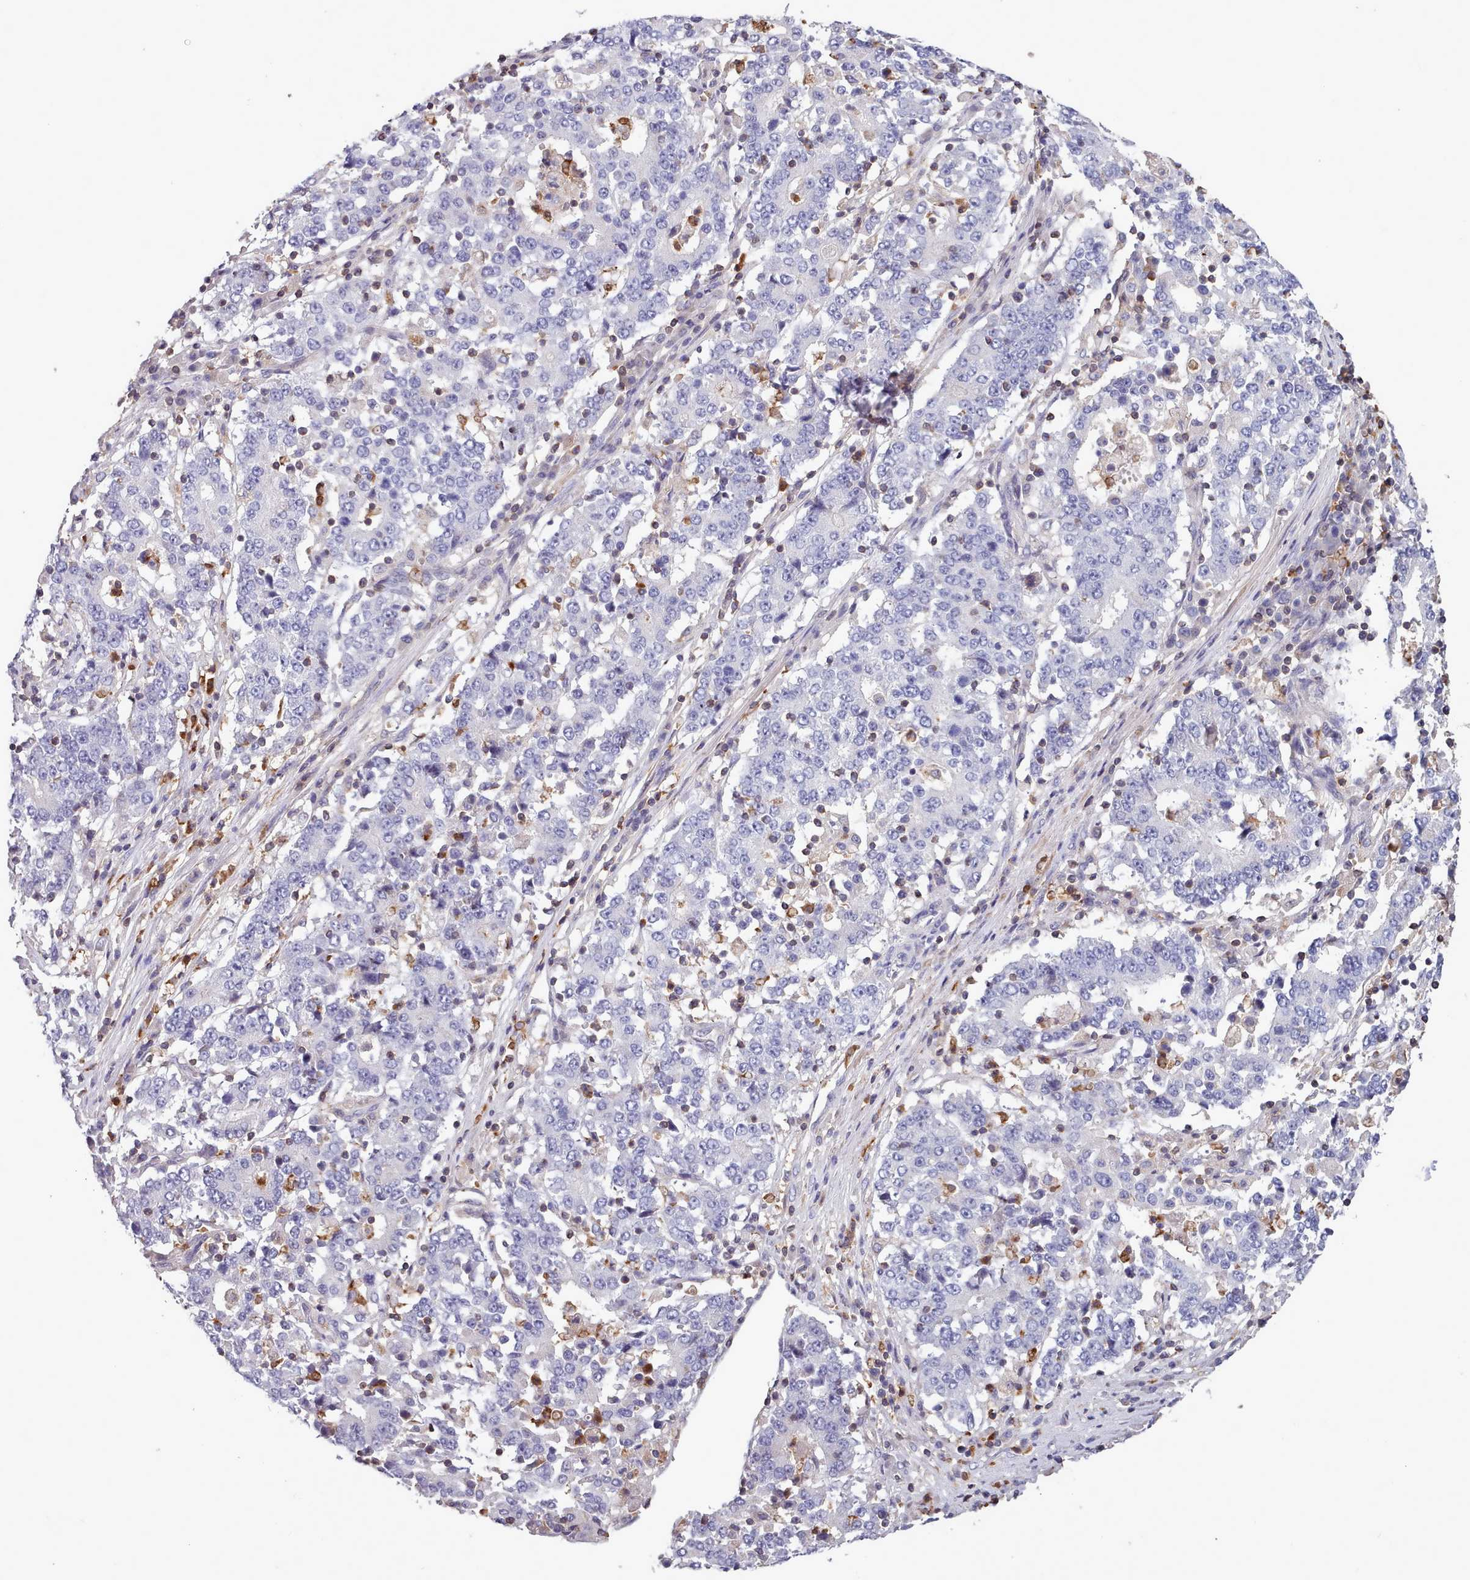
{"staining": {"intensity": "negative", "quantity": "none", "location": "none"}, "tissue": "stomach cancer", "cell_type": "Tumor cells", "image_type": "cancer", "snomed": [{"axis": "morphology", "description": "Adenocarcinoma, NOS"}, {"axis": "topography", "description": "Stomach"}], "caption": "The histopathology image exhibits no significant staining in tumor cells of adenocarcinoma (stomach).", "gene": "RAC2", "patient": {"sex": "male", "age": 59}}